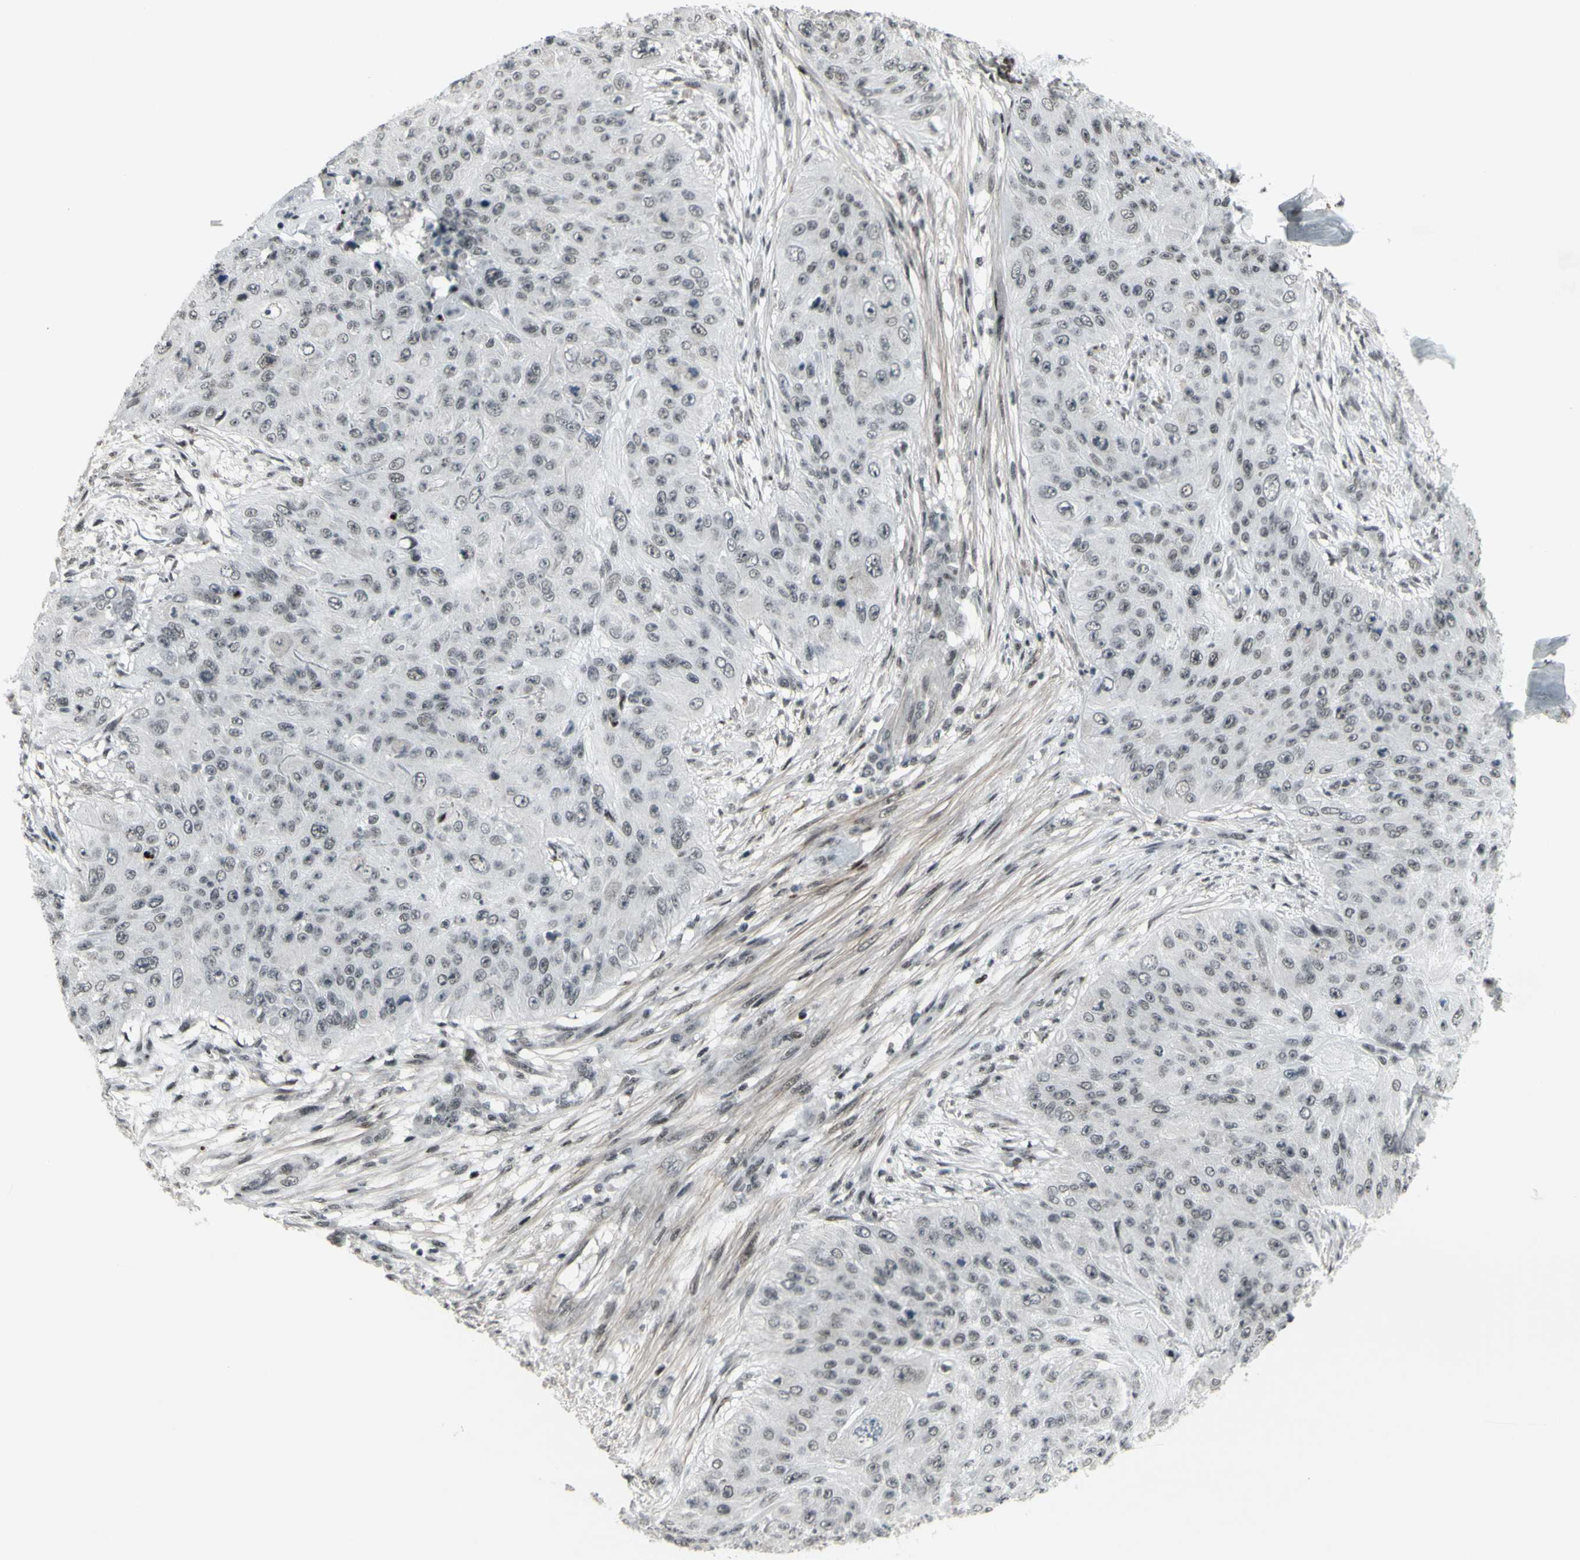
{"staining": {"intensity": "negative", "quantity": "none", "location": "none"}, "tissue": "skin cancer", "cell_type": "Tumor cells", "image_type": "cancer", "snomed": [{"axis": "morphology", "description": "Squamous cell carcinoma, NOS"}, {"axis": "topography", "description": "Skin"}], "caption": "Skin cancer stained for a protein using immunohistochemistry shows no expression tumor cells.", "gene": "SUPT6H", "patient": {"sex": "female", "age": 80}}